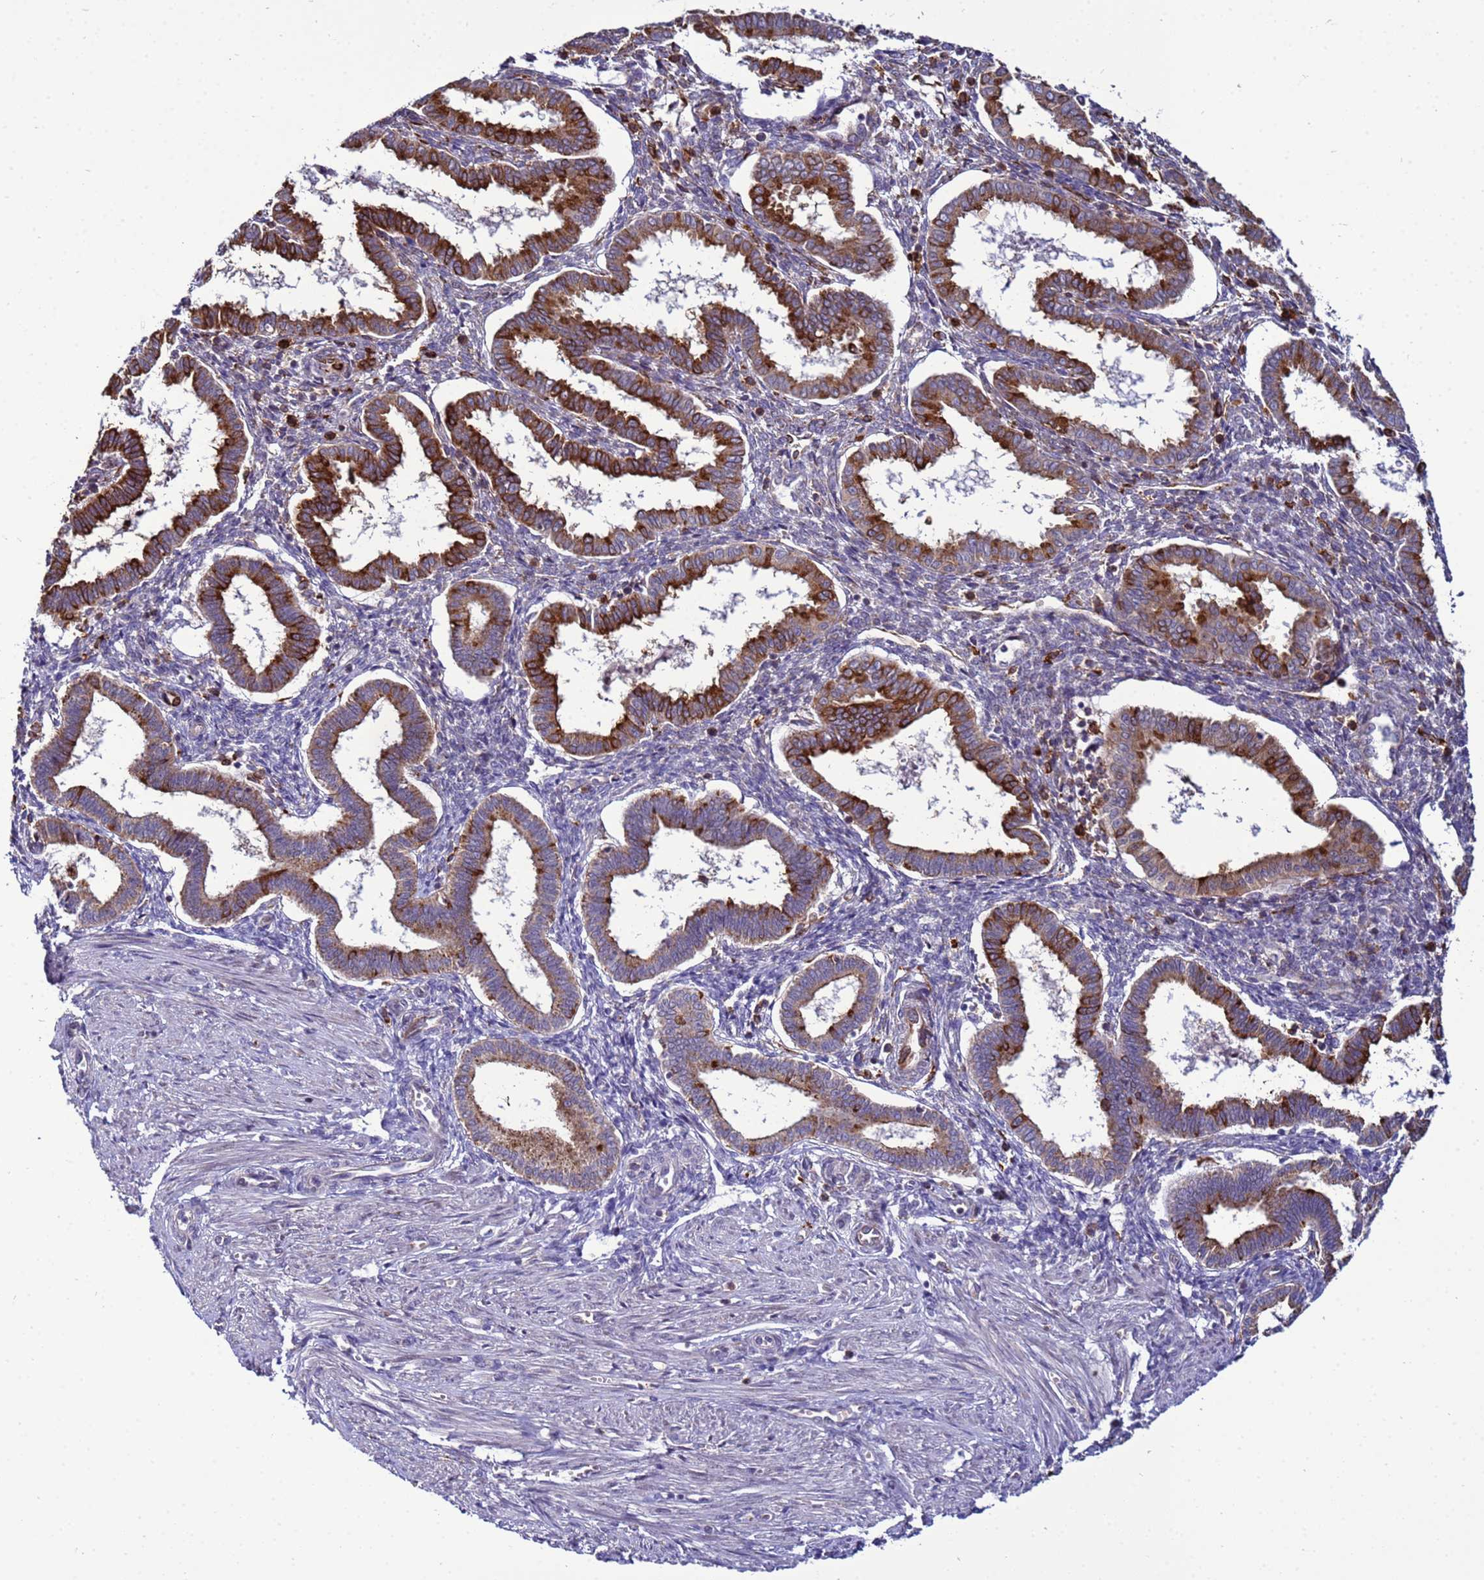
{"staining": {"intensity": "negative", "quantity": "none", "location": "none"}, "tissue": "endometrium", "cell_type": "Cells in endometrial stroma", "image_type": "normal", "snomed": [{"axis": "morphology", "description": "Normal tissue, NOS"}, {"axis": "topography", "description": "Endometrium"}], "caption": "A high-resolution histopathology image shows immunohistochemistry (IHC) staining of normal endometrium, which displays no significant positivity in cells in endometrial stroma.", "gene": "NOL8", "patient": {"sex": "female", "age": 24}}